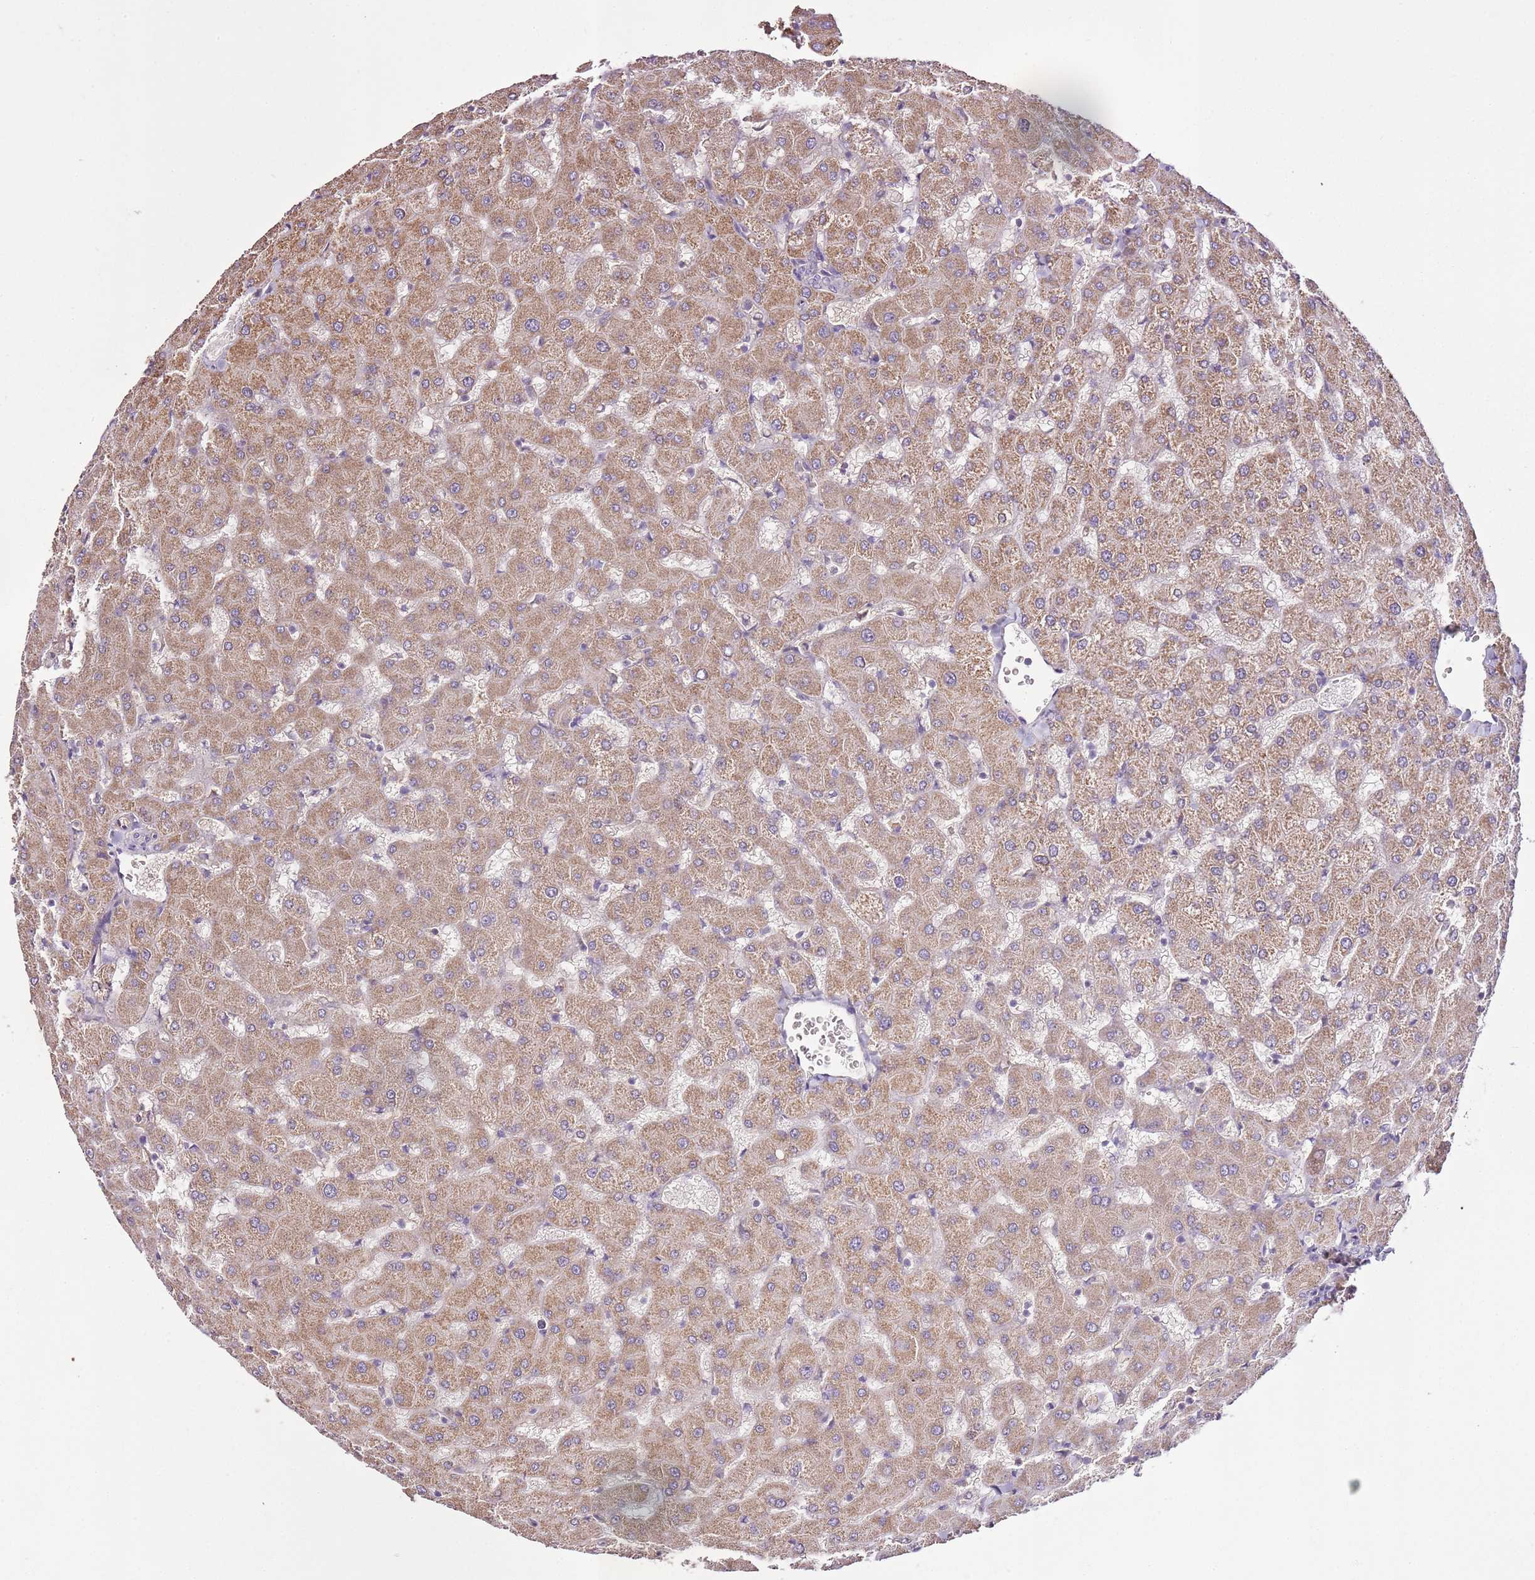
{"staining": {"intensity": "negative", "quantity": "none", "location": "none"}, "tissue": "liver", "cell_type": "Cholangiocytes", "image_type": "normal", "snomed": [{"axis": "morphology", "description": "Normal tissue, NOS"}, {"axis": "topography", "description": "Liver"}], "caption": "The IHC photomicrograph has no significant staining in cholangiocytes of liver.", "gene": "CMKLR1", "patient": {"sex": "female", "age": 63}}